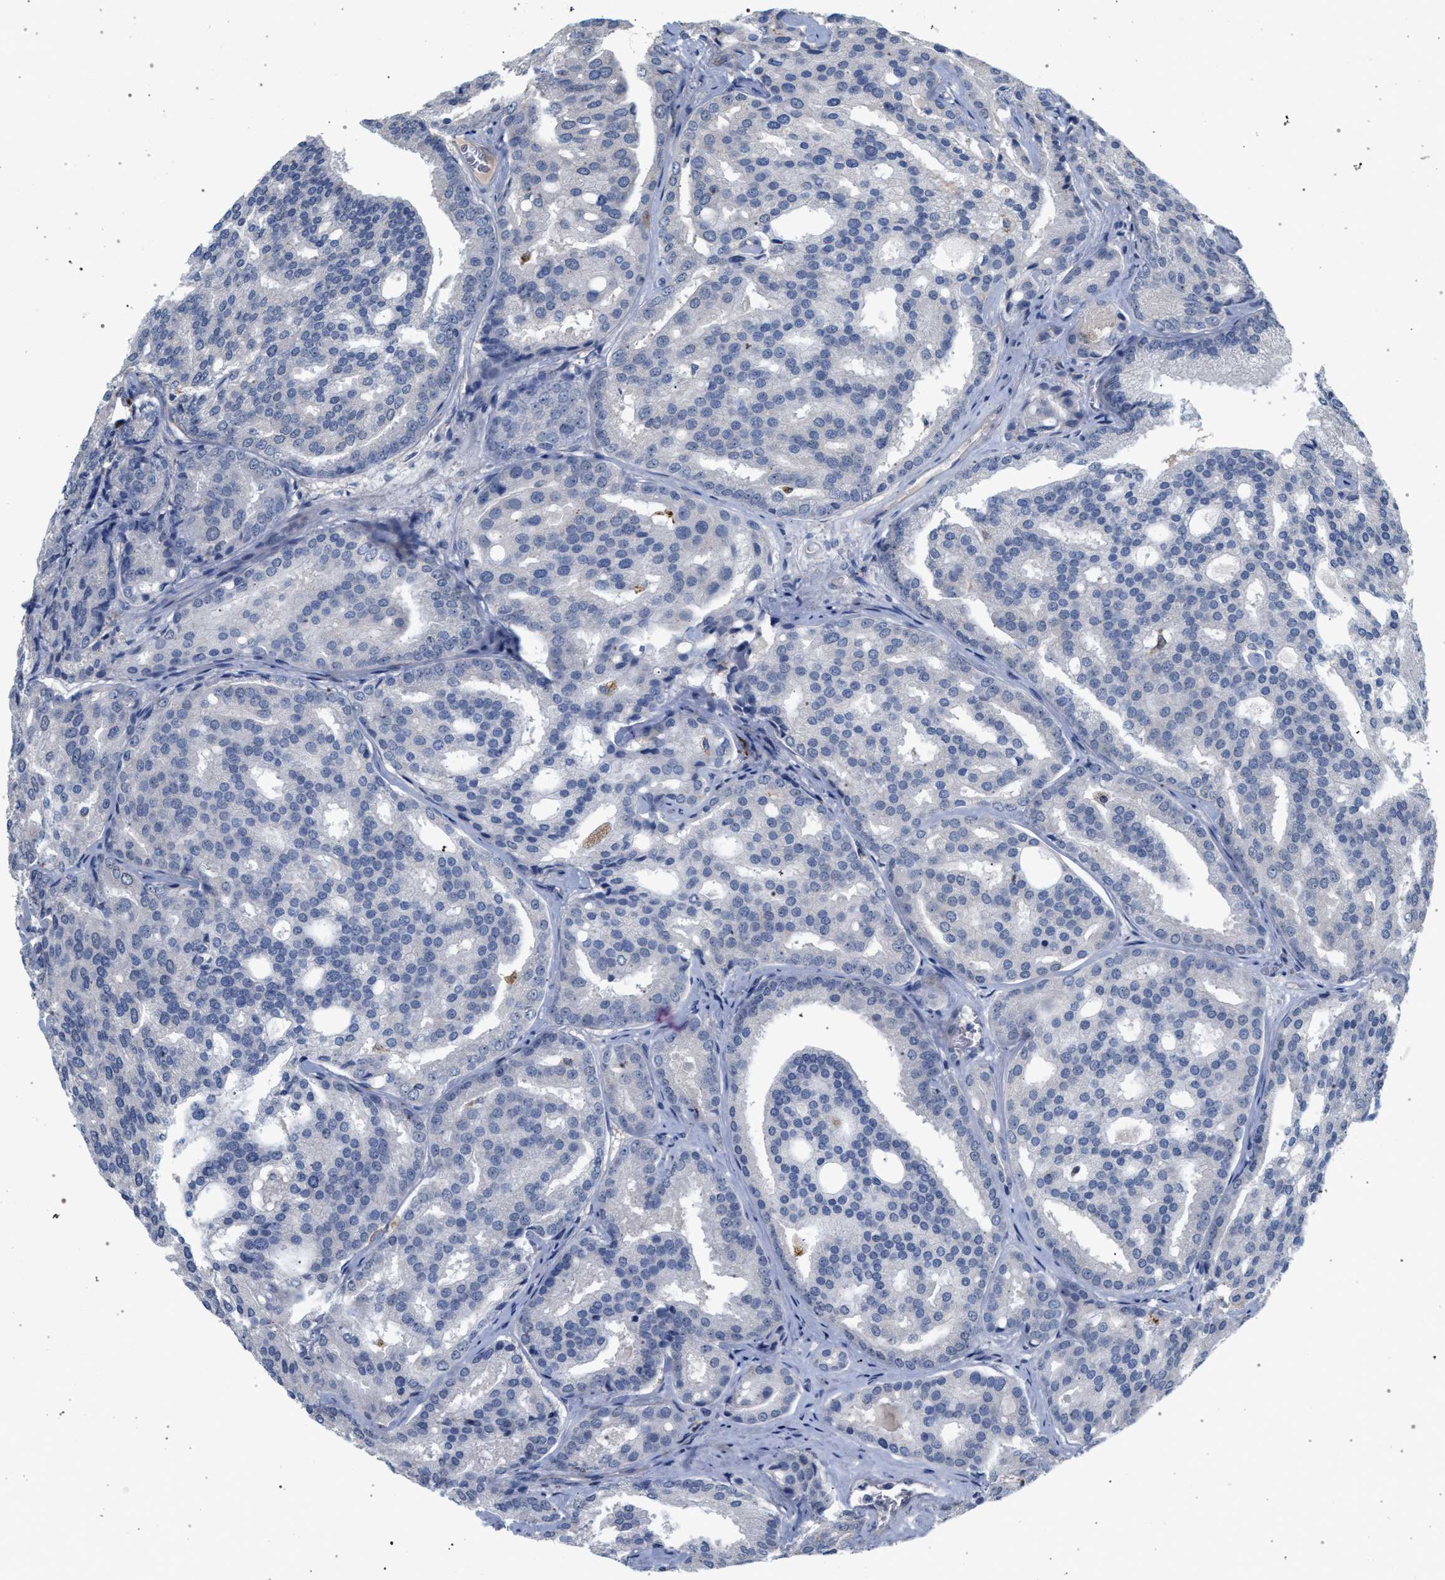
{"staining": {"intensity": "negative", "quantity": "none", "location": "none"}, "tissue": "prostate cancer", "cell_type": "Tumor cells", "image_type": "cancer", "snomed": [{"axis": "morphology", "description": "Adenocarcinoma, High grade"}, {"axis": "topography", "description": "Prostate"}], "caption": "DAB immunohistochemical staining of human adenocarcinoma (high-grade) (prostate) reveals no significant staining in tumor cells.", "gene": "MAMDC2", "patient": {"sex": "male", "age": 64}}